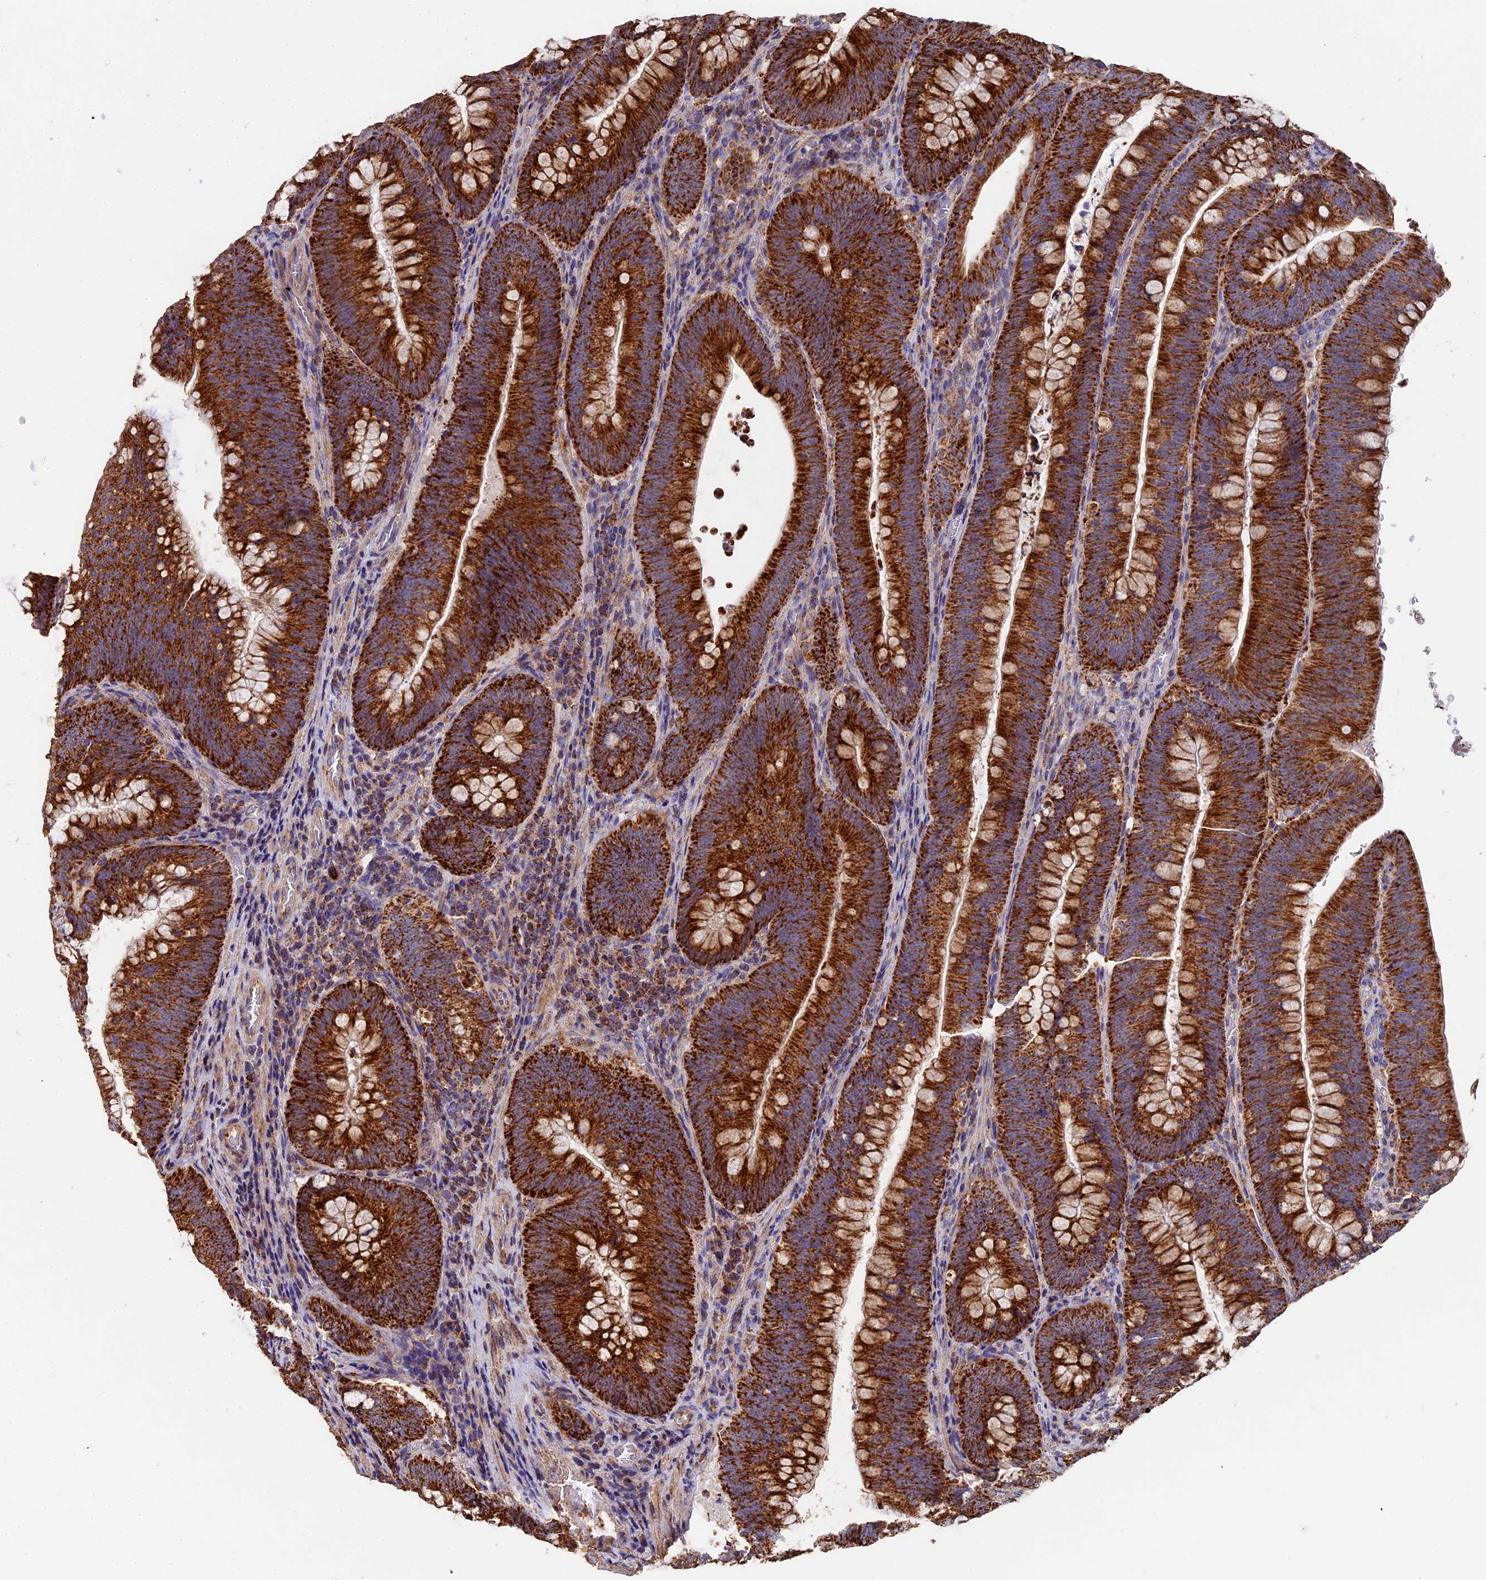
{"staining": {"intensity": "strong", "quantity": ">75%", "location": "cytoplasmic/membranous"}, "tissue": "colorectal cancer", "cell_type": "Tumor cells", "image_type": "cancer", "snomed": [{"axis": "morphology", "description": "Normal tissue, NOS"}, {"axis": "topography", "description": "Colon"}], "caption": "High-magnification brightfield microscopy of colorectal cancer stained with DAB (brown) and counterstained with hematoxylin (blue). tumor cells exhibit strong cytoplasmic/membranous staining is appreciated in about>75% of cells.", "gene": "ADAT1", "patient": {"sex": "female", "age": 82}}